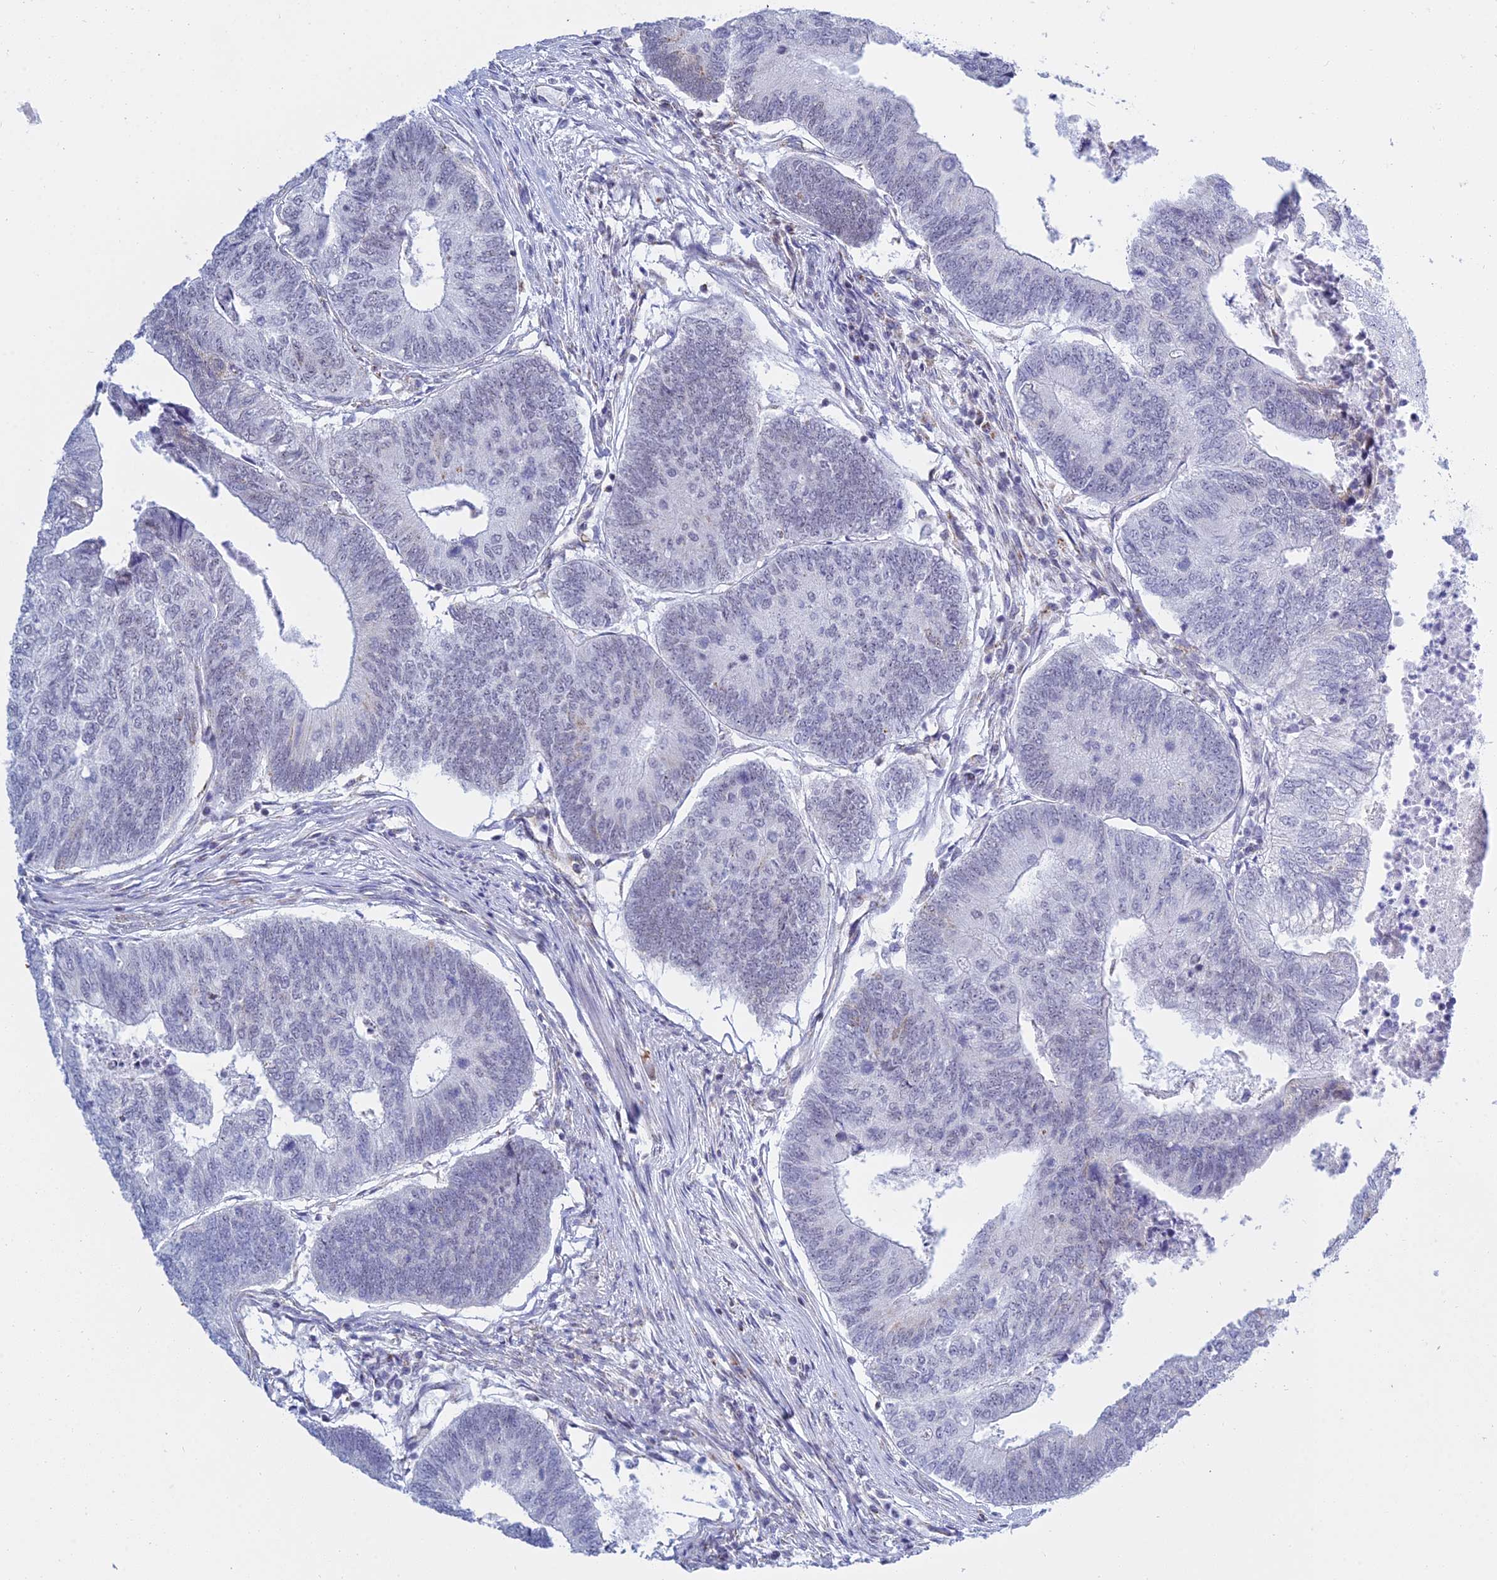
{"staining": {"intensity": "negative", "quantity": "none", "location": "none"}, "tissue": "colorectal cancer", "cell_type": "Tumor cells", "image_type": "cancer", "snomed": [{"axis": "morphology", "description": "Adenocarcinoma, NOS"}, {"axis": "topography", "description": "Colon"}], "caption": "Immunohistochemistry photomicrograph of colorectal adenocarcinoma stained for a protein (brown), which displays no expression in tumor cells.", "gene": "KLF14", "patient": {"sex": "female", "age": 67}}